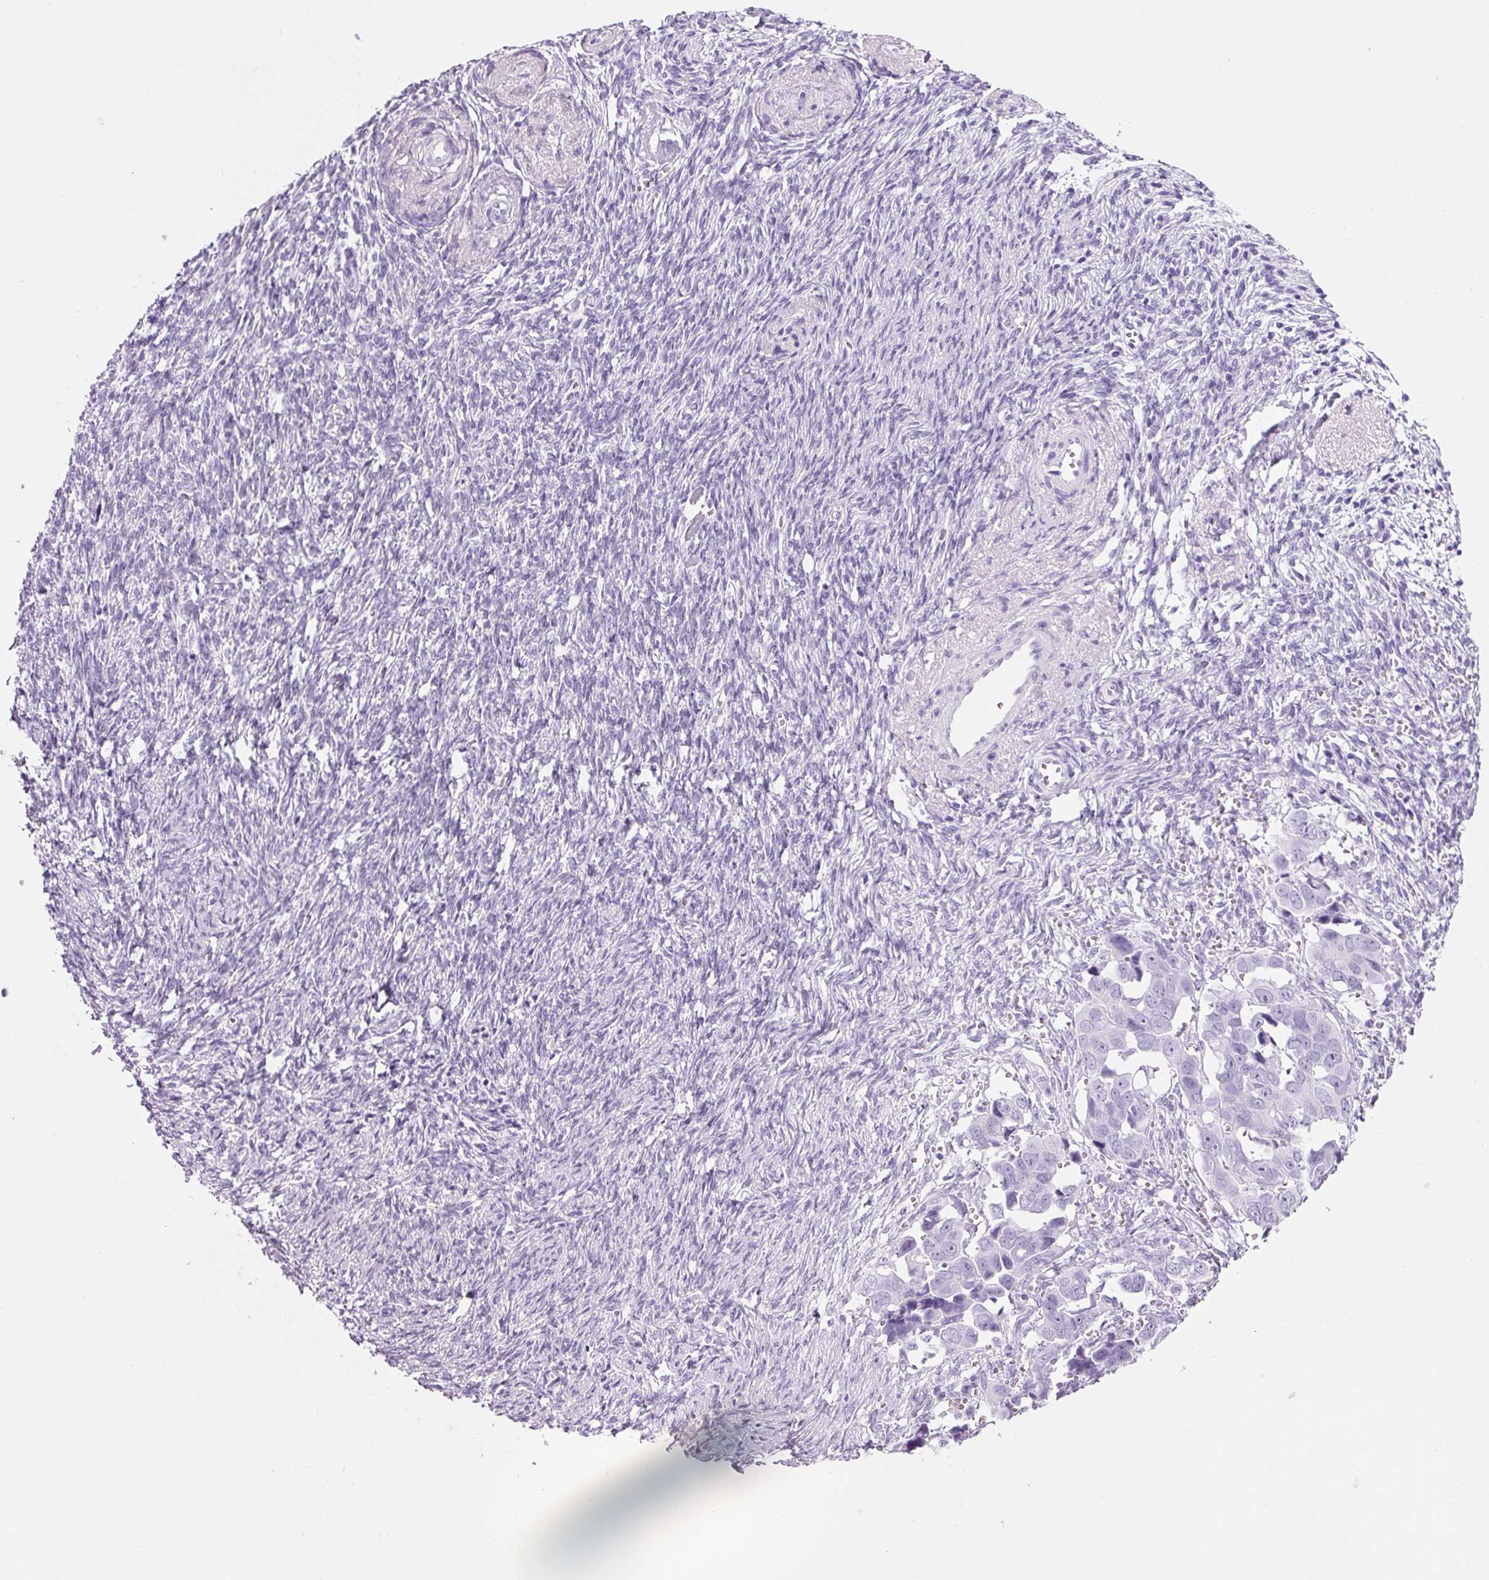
{"staining": {"intensity": "negative", "quantity": "none", "location": "none"}, "tissue": "ovarian cancer", "cell_type": "Tumor cells", "image_type": "cancer", "snomed": [{"axis": "morphology", "description": "Cystadenocarcinoma, serous, NOS"}, {"axis": "topography", "description": "Ovary"}], "caption": "DAB (3,3'-diaminobenzidine) immunohistochemical staining of human ovarian cancer (serous cystadenocarcinoma) displays no significant positivity in tumor cells. Brightfield microscopy of immunohistochemistry stained with DAB (3,3'-diaminobenzidine) (brown) and hematoxylin (blue), captured at high magnification.", "gene": "PPP1R1A", "patient": {"sex": "female", "age": 59}}